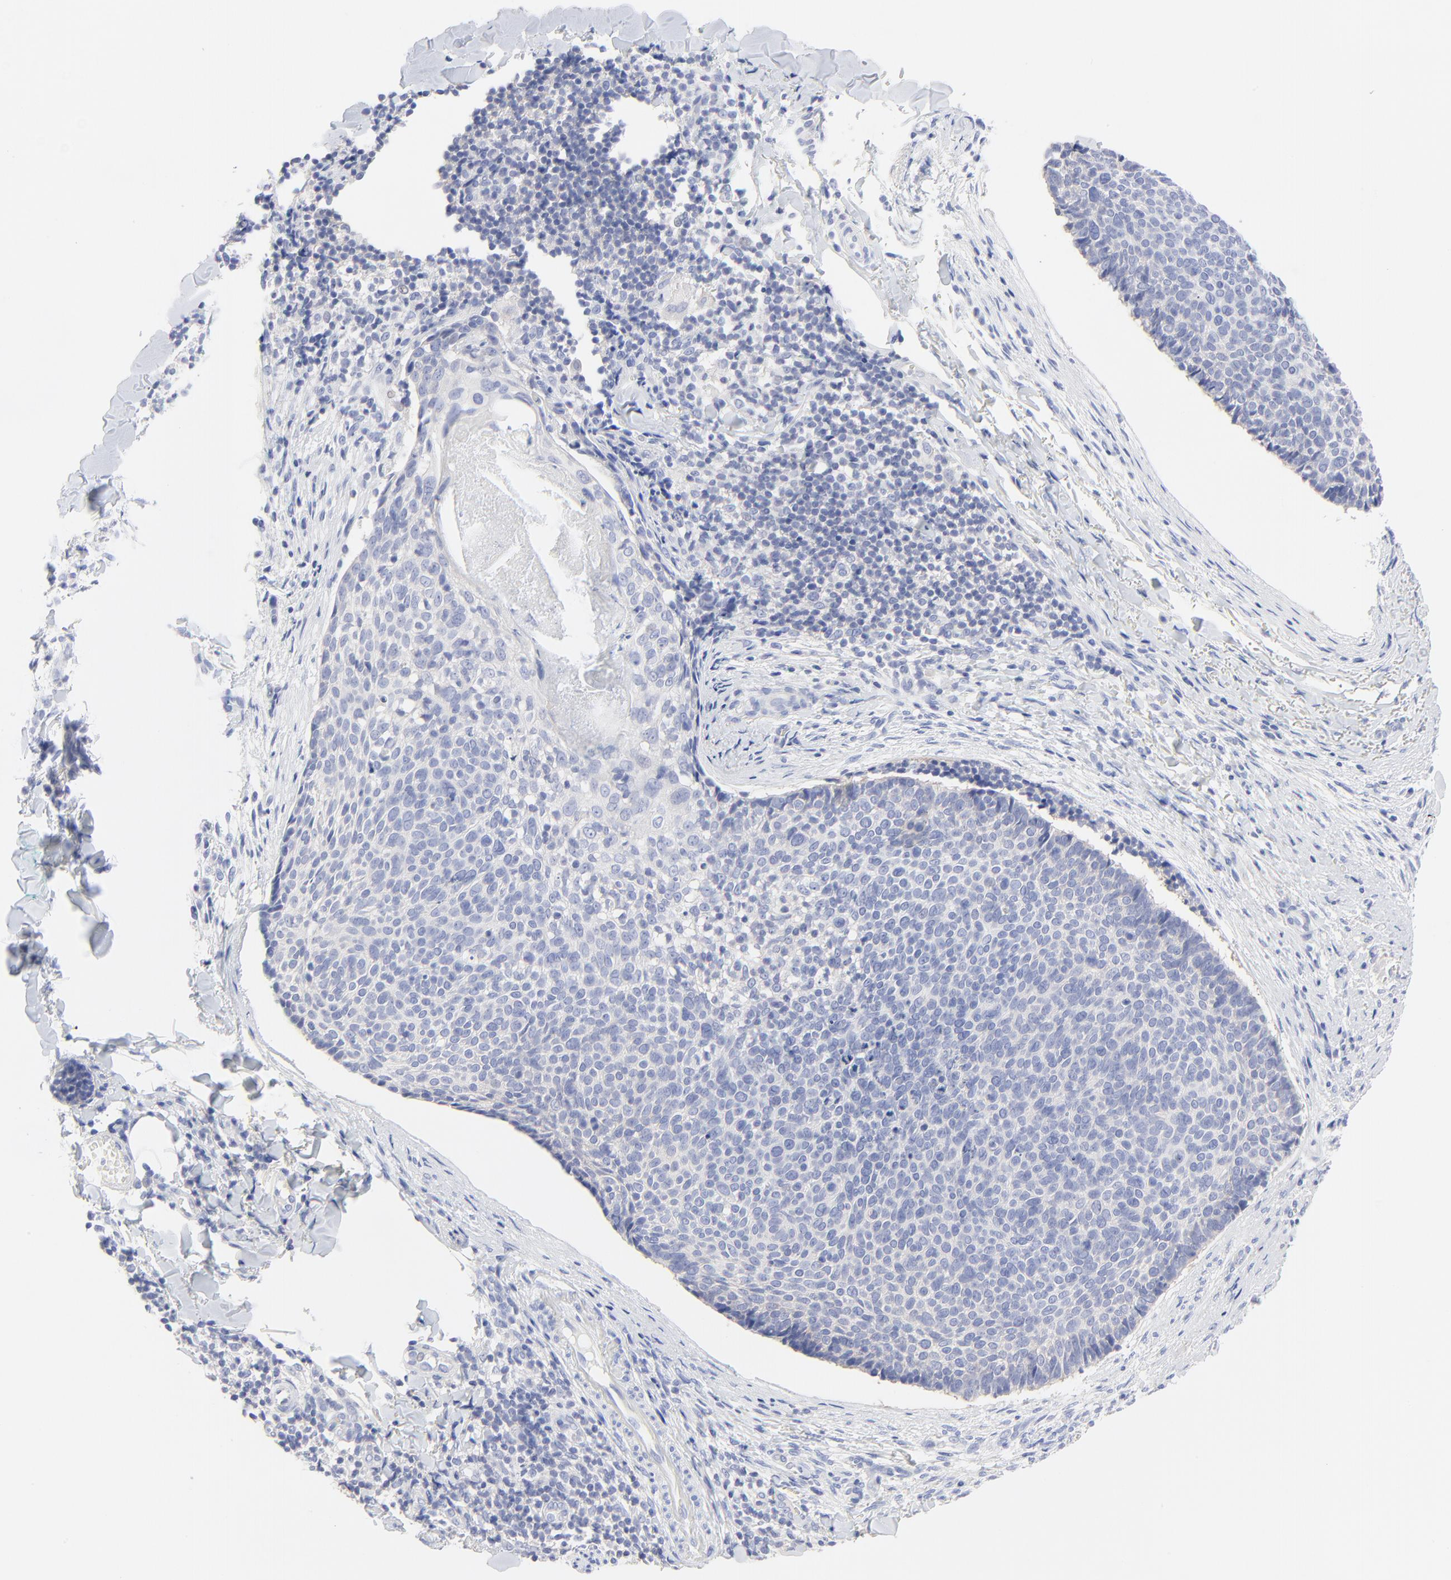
{"staining": {"intensity": "negative", "quantity": "none", "location": "none"}, "tissue": "skin cancer", "cell_type": "Tumor cells", "image_type": "cancer", "snomed": [{"axis": "morphology", "description": "Normal tissue, NOS"}, {"axis": "morphology", "description": "Basal cell carcinoma"}, {"axis": "topography", "description": "Skin"}], "caption": "Photomicrograph shows no protein staining in tumor cells of skin basal cell carcinoma tissue.", "gene": "PSD3", "patient": {"sex": "female", "age": 57}}